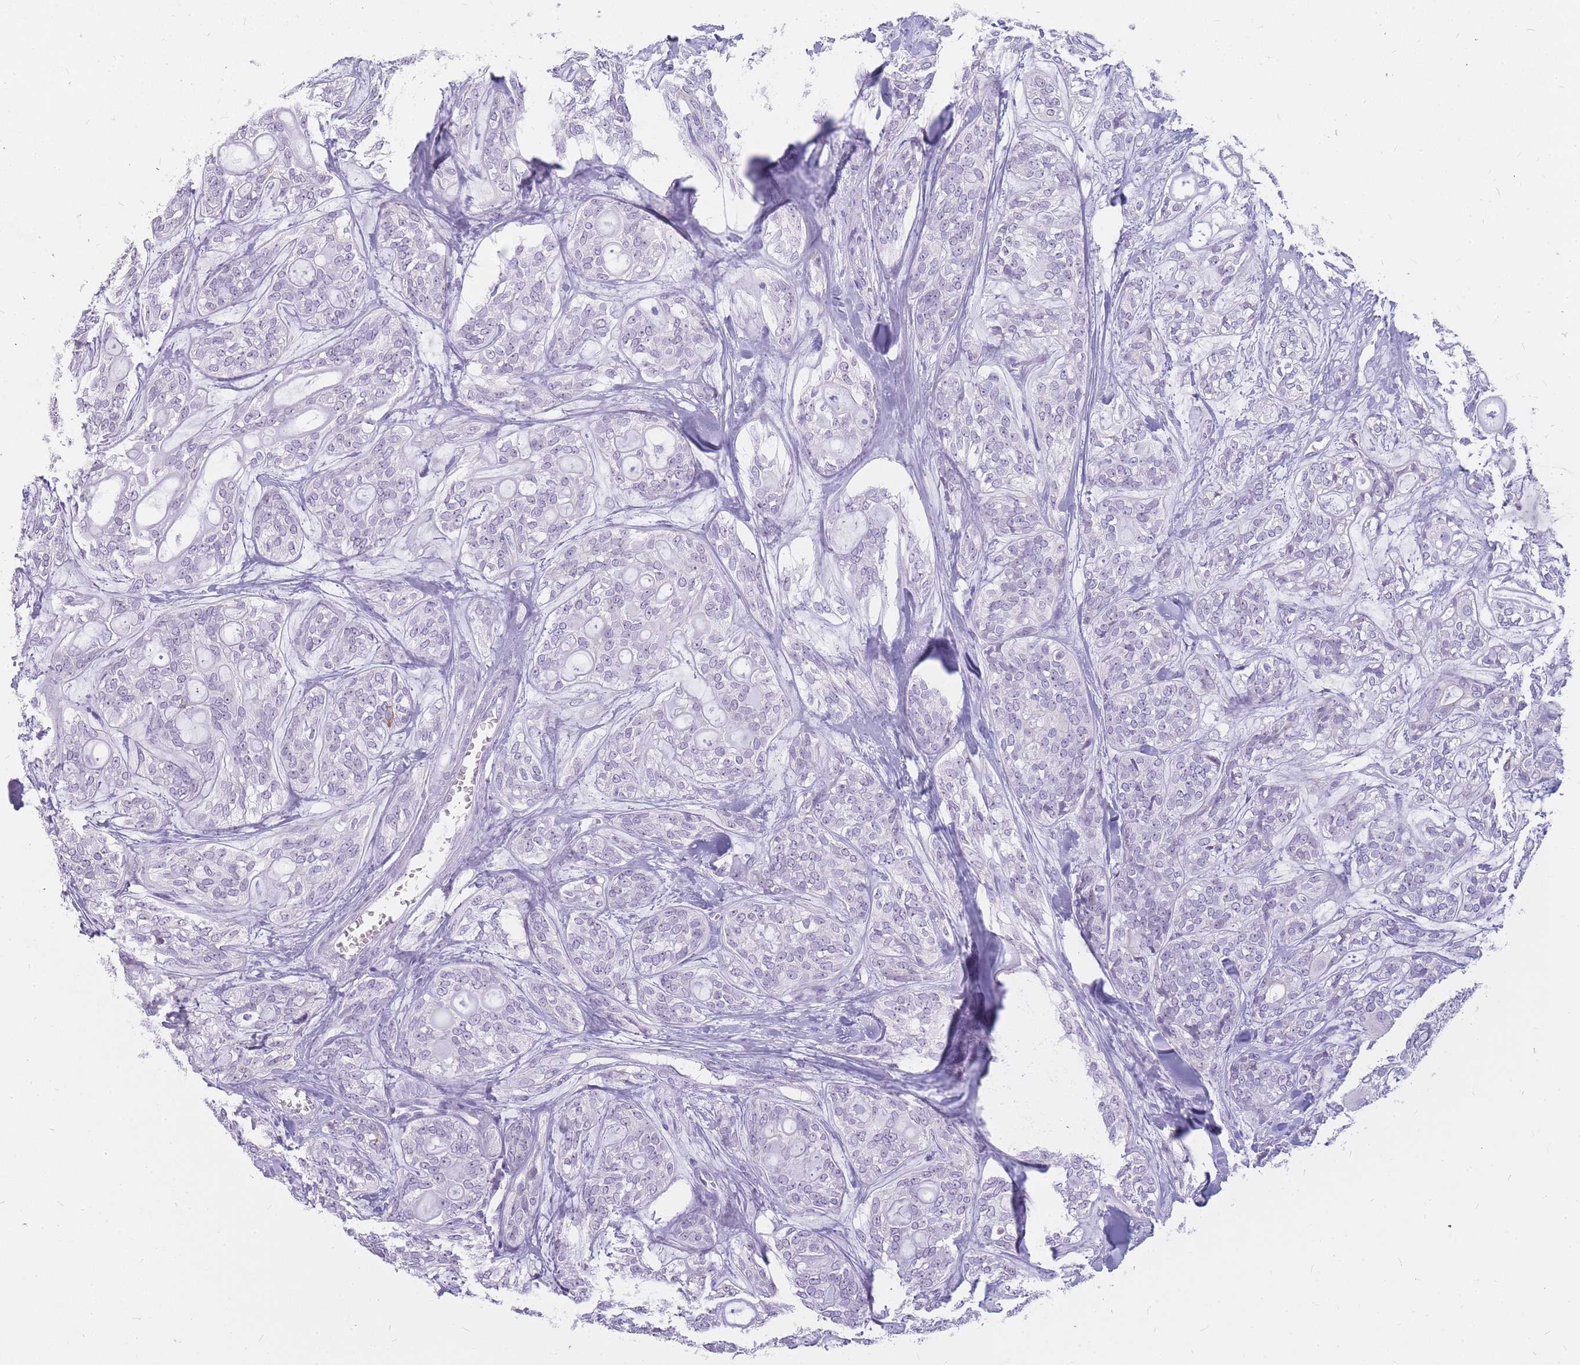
{"staining": {"intensity": "negative", "quantity": "none", "location": "none"}, "tissue": "head and neck cancer", "cell_type": "Tumor cells", "image_type": "cancer", "snomed": [{"axis": "morphology", "description": "Adenocarcinoma, NOS"}, {"axis": "topography", "description": "Head-Neck"}], "caption": "Immunohistochemistry (IHC) of adenocarcinoma (head and neck) exhibits no staining in tumor cells.", "gene": "INS", "patient": {"sex": "male", "age": 66}}